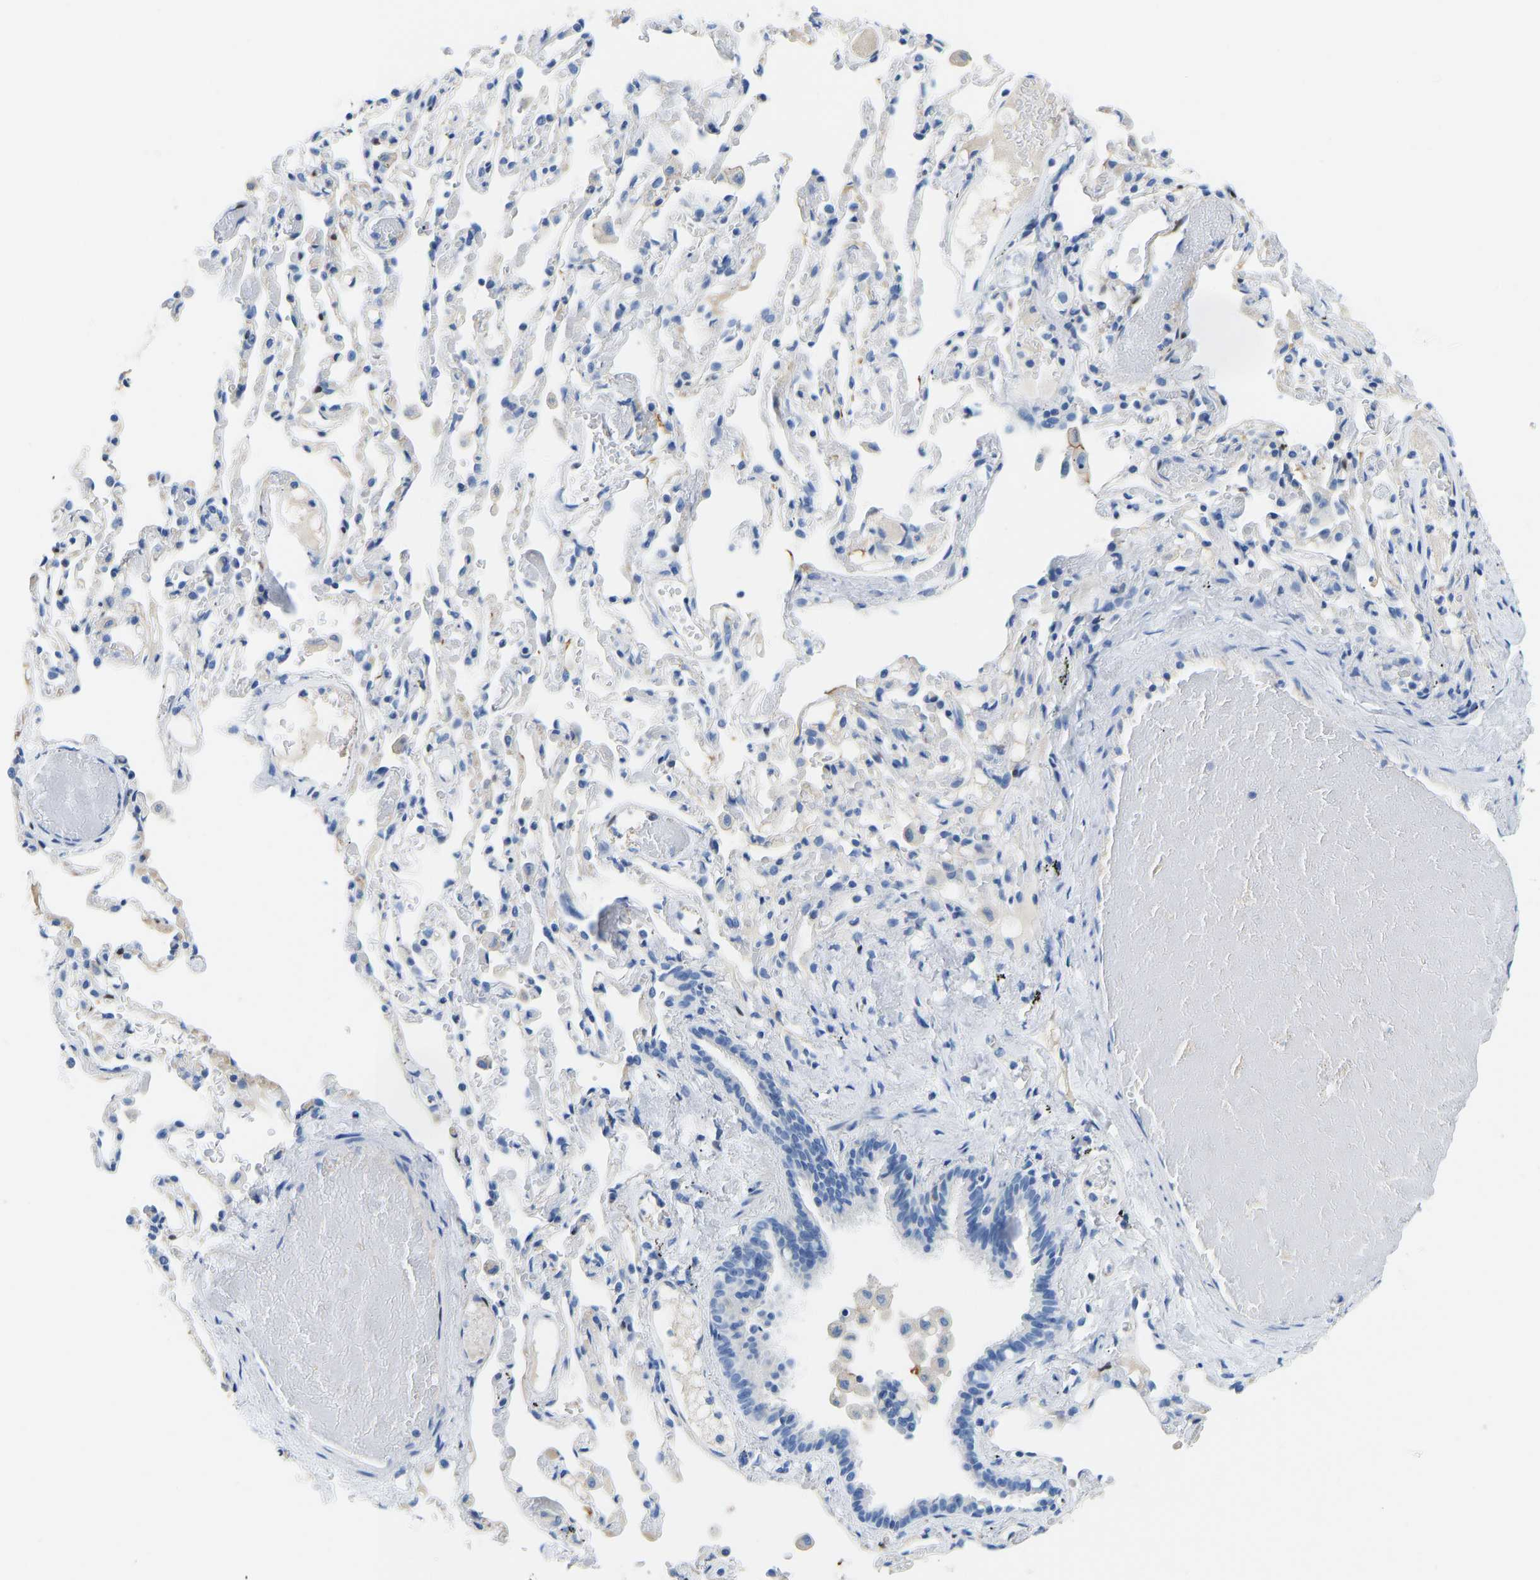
{"staining": {"intensity": "weak", "quantity": "<25%", "location": "cytoplasmic/membranous"}, "tissue": "bronchus", "cell_type": "Respiratory epithelial cells", "image_type": "normal", "snomed": [{"axis": "morphology", "description": "Normal tissue, NOS"}, {"axis": "morphology", "description": "Inflammation, NOS"}, {"axis": "topography", "description": "Cartilage tissue"}, {"axis": "topography", "description": "Lung"}], "caption": "Human bronchus stained for a protein using IHC reveals no positivity in respiratory epithelial cells.", "gene": "NKAIN3", "patient": {"sex": "male", "age": 71}}